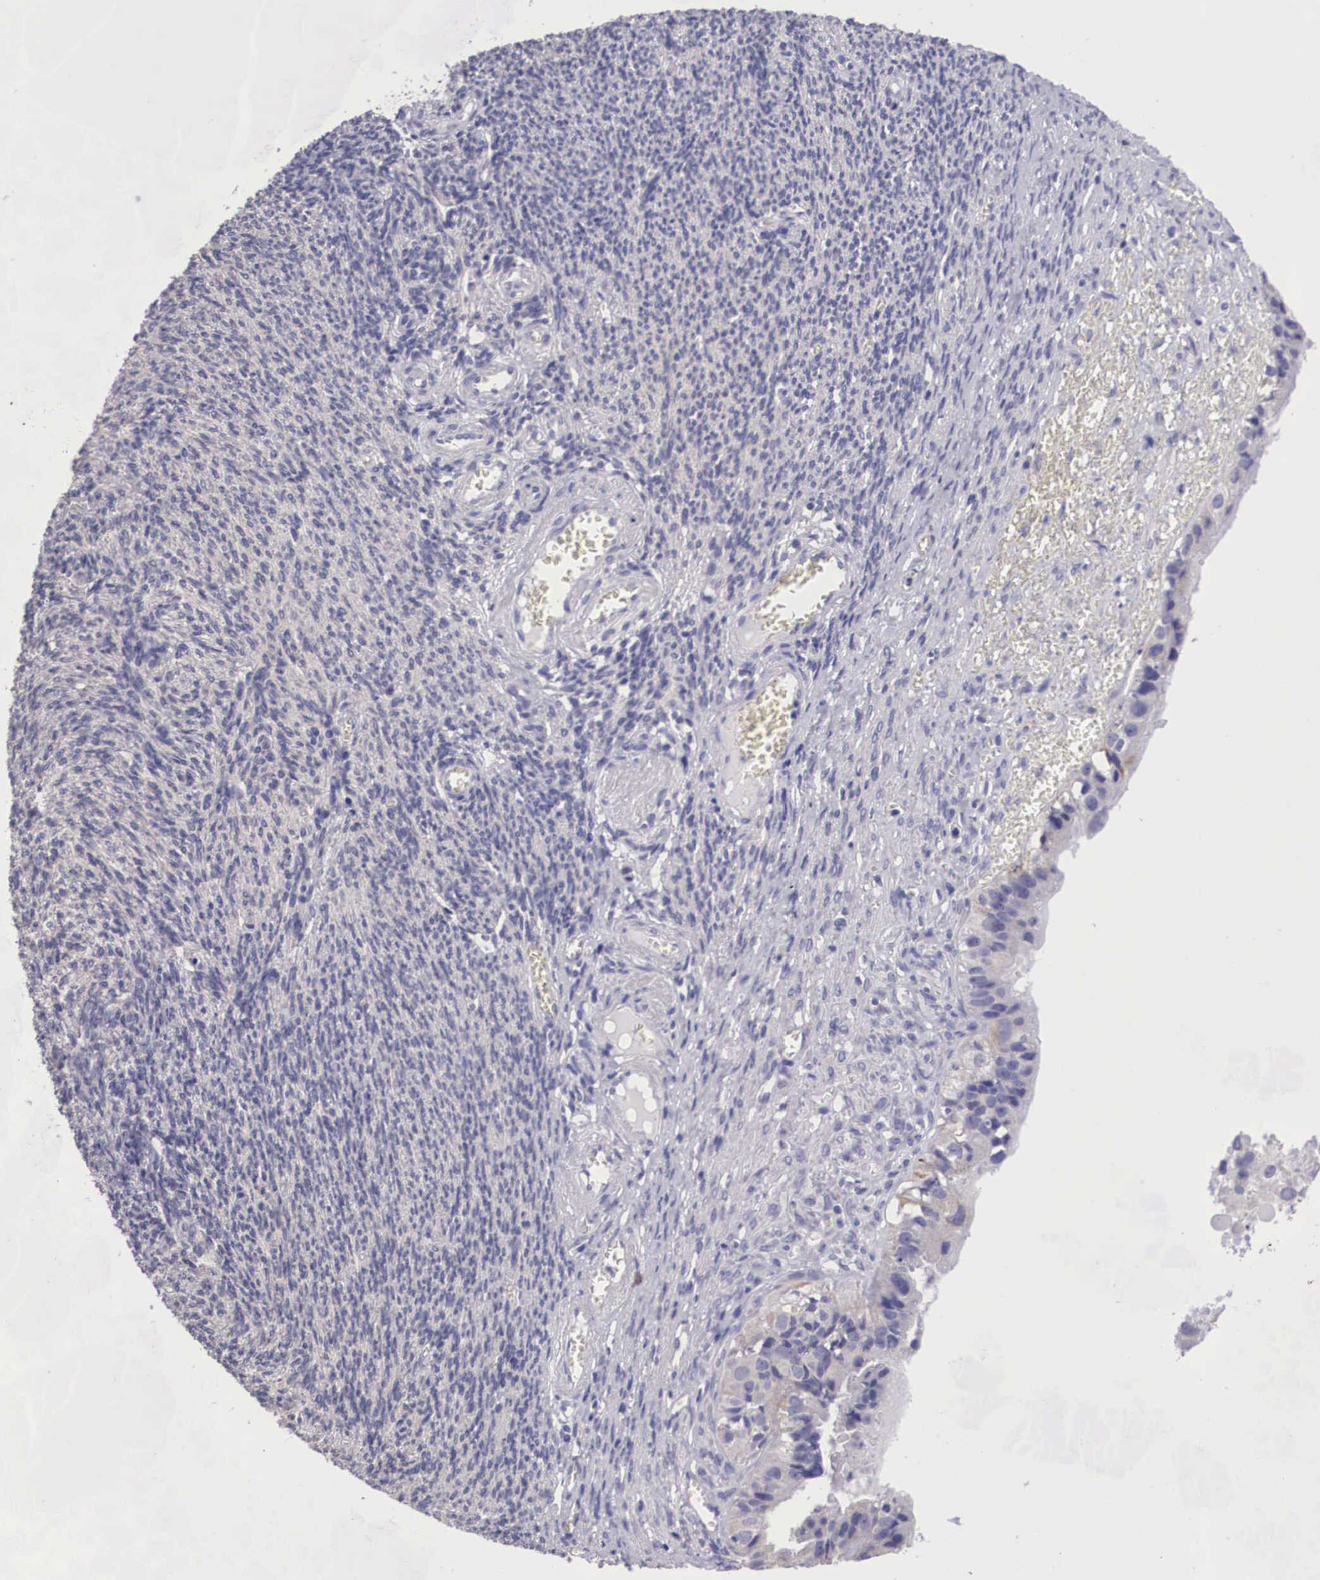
{"staining": {"intensity": "weak", "quantity": "<25%", "location": "cytoplasmic/membranous"}, "tissue": "ovarian cancer", "cell_type": "Tumor cells", "image_type": "cancer", "snomed": [{"axis": "morphology", "description": "Carcinoma, endometroid"}, {"axis": "topography", "description": "Ovary"}], "caption": "An immunohistochemistry photomicrograph of ovarian endometroid carcinoma is shown. There is no staining in tumor cells of ovarian endometroid carcinoma. (DAB immunohistochemistry with hematoxylin counter stain).", "gene": "ARG2", "patient": {"sex": "female", "age": 85}}